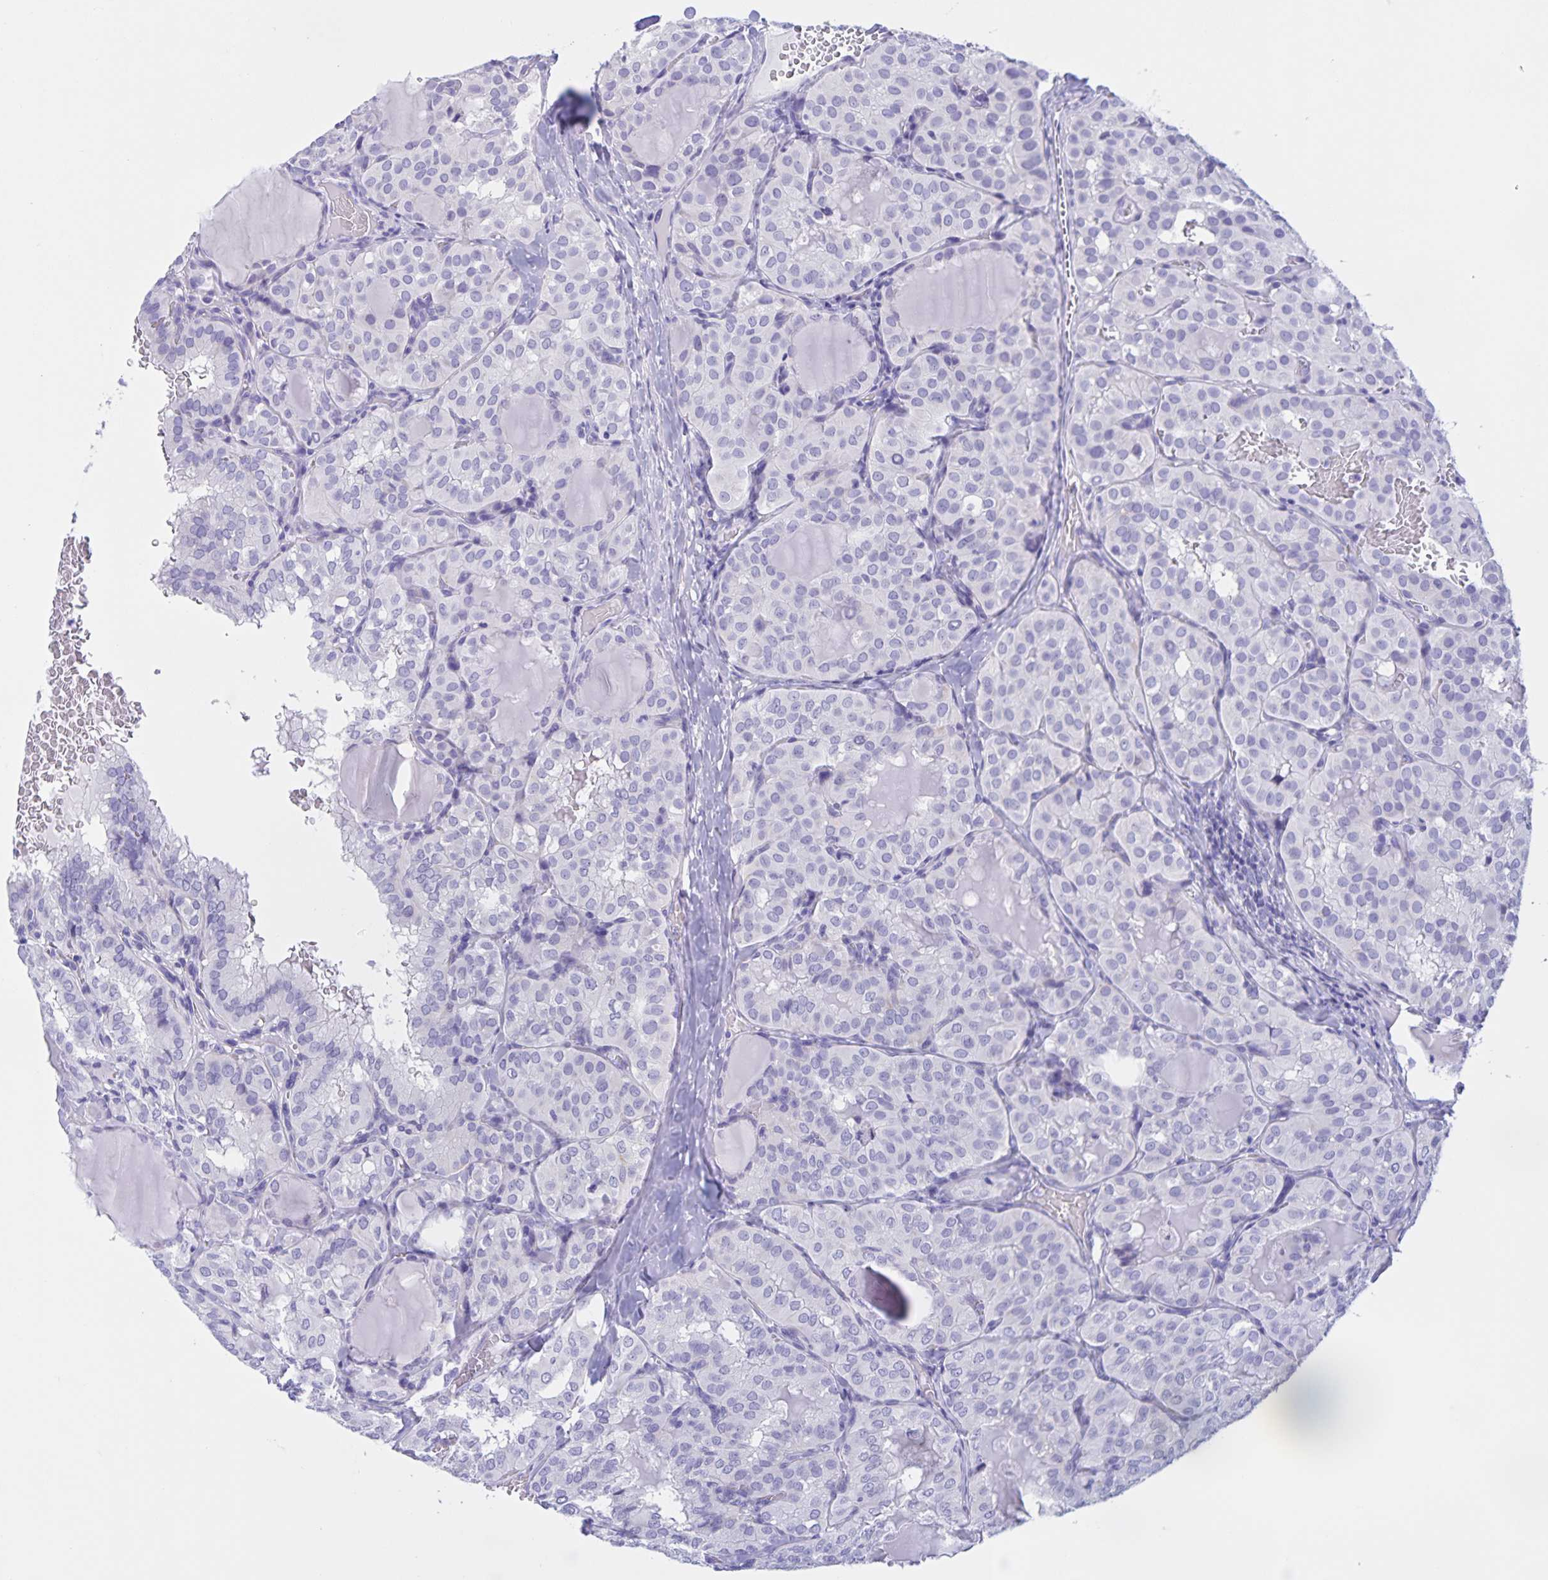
{"staining": {"intensity": "negative", "quantity": "none", "location": "none"}, "tissue": "thyroid cancer", "cell_type": "Tumor cells", "image_type": "cancer", "snomed": [{"axis": "morphology", "description": "Papillary adenocarcinoma, NOS"}, {"axis": "topography", "description": "Thyroid gland"}], "caption": "There is no significant positivity in tumor cells of thyroid cancer (papillary adenocarcinoma).", "gene": "TGIF2LX", "patient": {"sex": "male", "age": 20}}